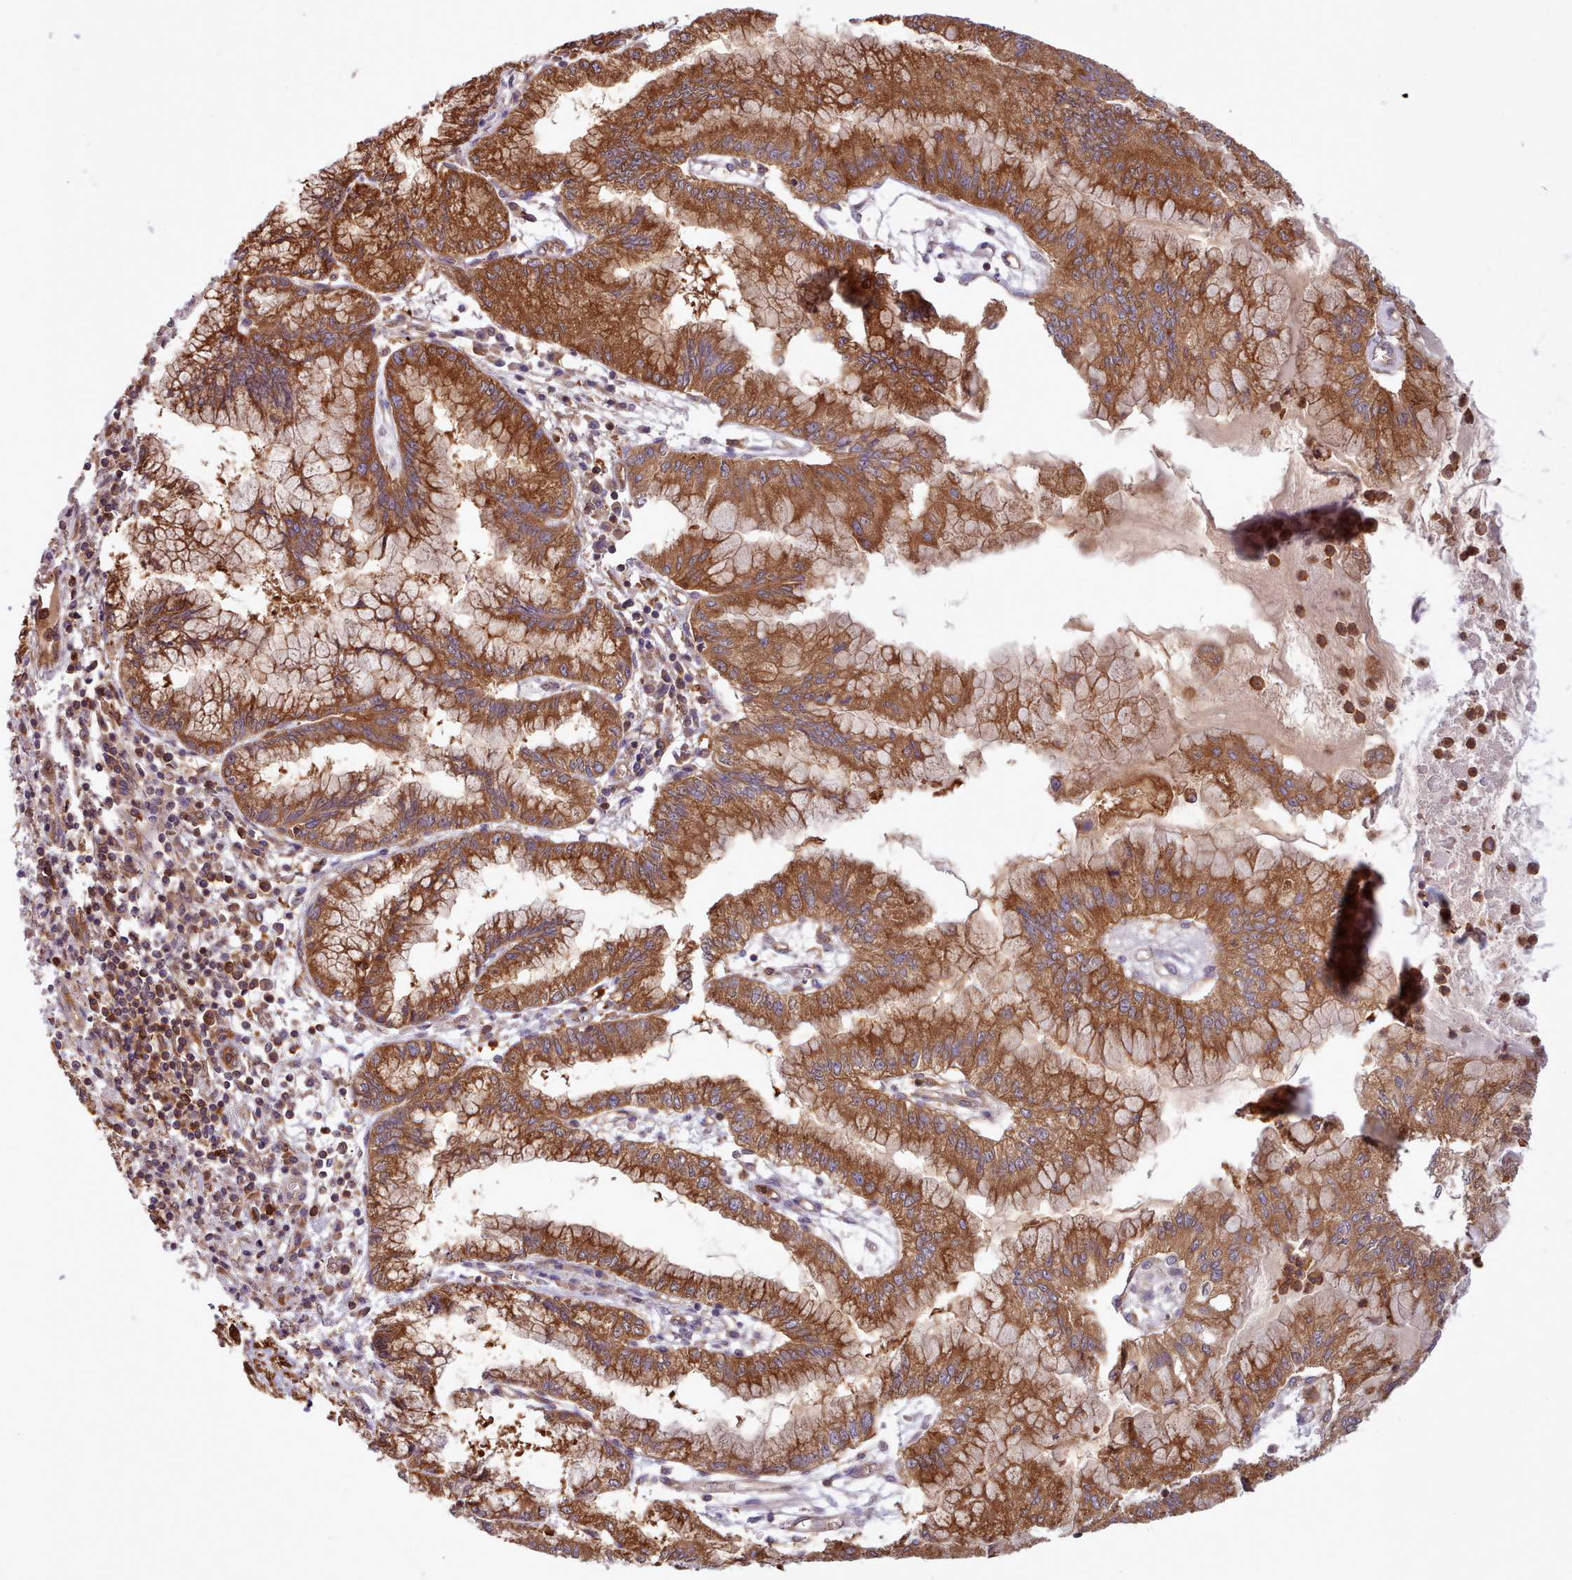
{"staining": {"intensity": "strong", "quantity": ">75%", "location": "cytoplasmic/membranous"}, "tissue": "pancreatic cancer", "cell_type": "Tumor cells", "image_type": "cancer", "snomed": [{"axis": "morphology", "description": "Adenocarcinoma, NOS"}, {"axis": "topography", "description": "Pancreas"}], "caption": "A high amount of strong cytoplasmic/membranous staining is appreciated in about >75% of tumor cells in adenocarcinoma (pancreatic) tissue.", "gene": "SLC4A9", "patient": {"sex": "male", "age": 73}}